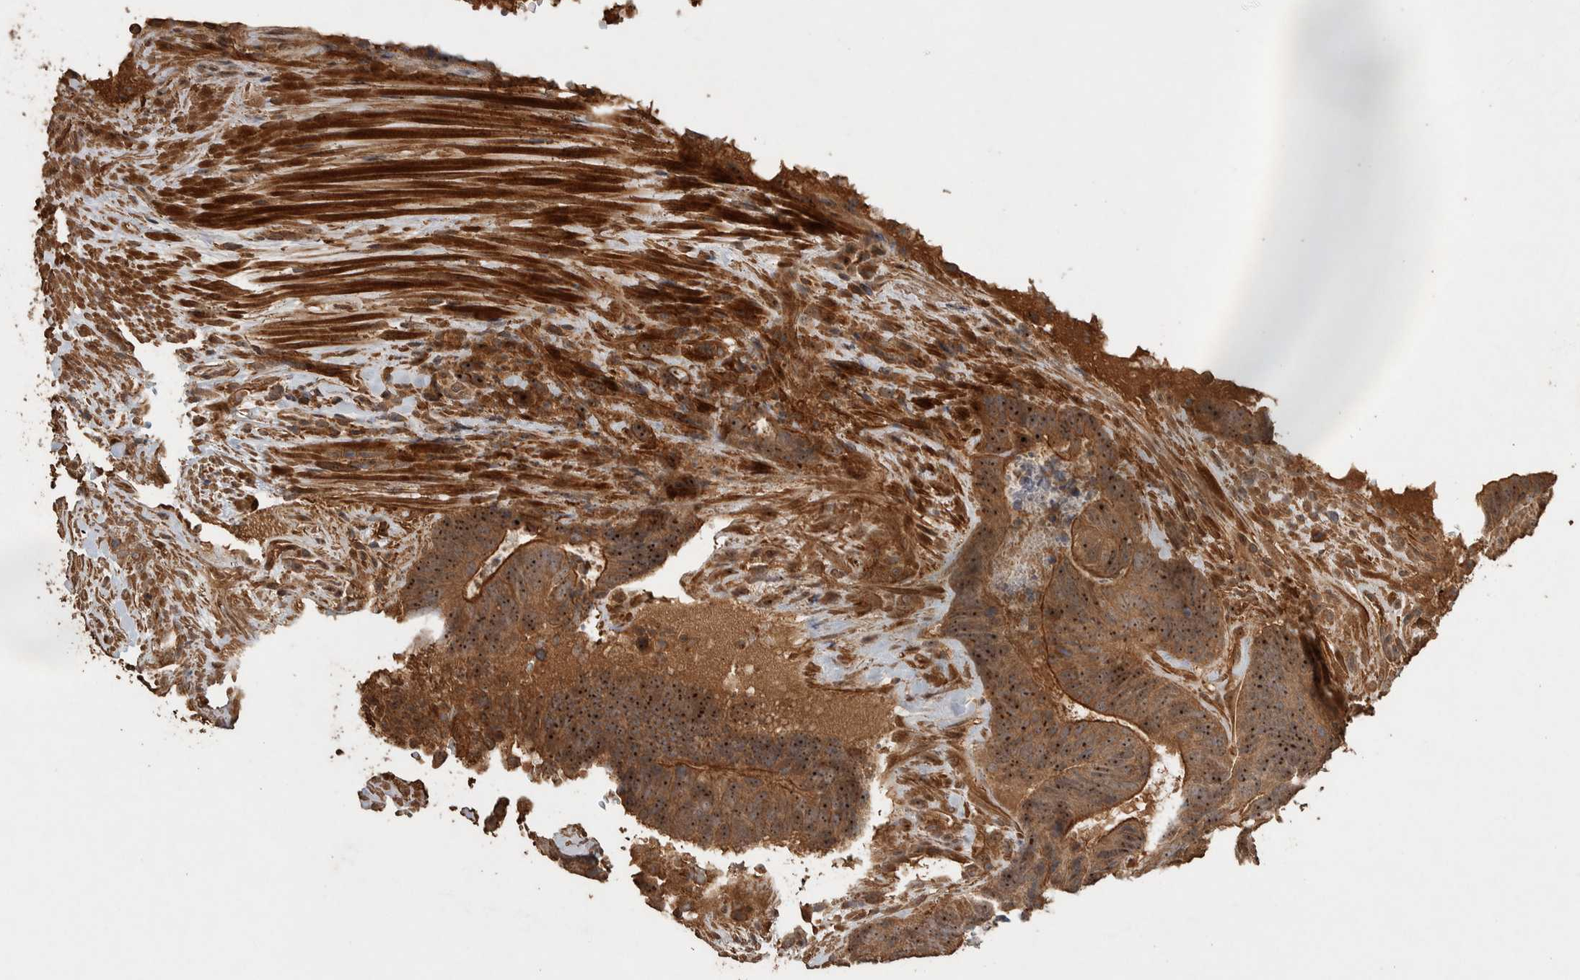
{"staining": {"intensity": "moderate", "quantity": ">75%", "location": "cytoplasmic/membranous,nuclear"}, "tissue": "colorectal cancer", "cell_type": "Tumor cells", "image_type": "cancer", "snomed": [{"axis": "morphology", "description": "Adenocarcinoma, NOS"}, {"axis": "topography", "description": "Colon"}], "caption": "A micrograph showing moderate cytoplasmic/membranous and nuclear expression in about >75% of tumor cells in adenocarcinoma (colorectal), as visualized by brown immunohistochemical staining.", "gene": "SPHK1", "patient": {"sex": "male", "age": 56}}